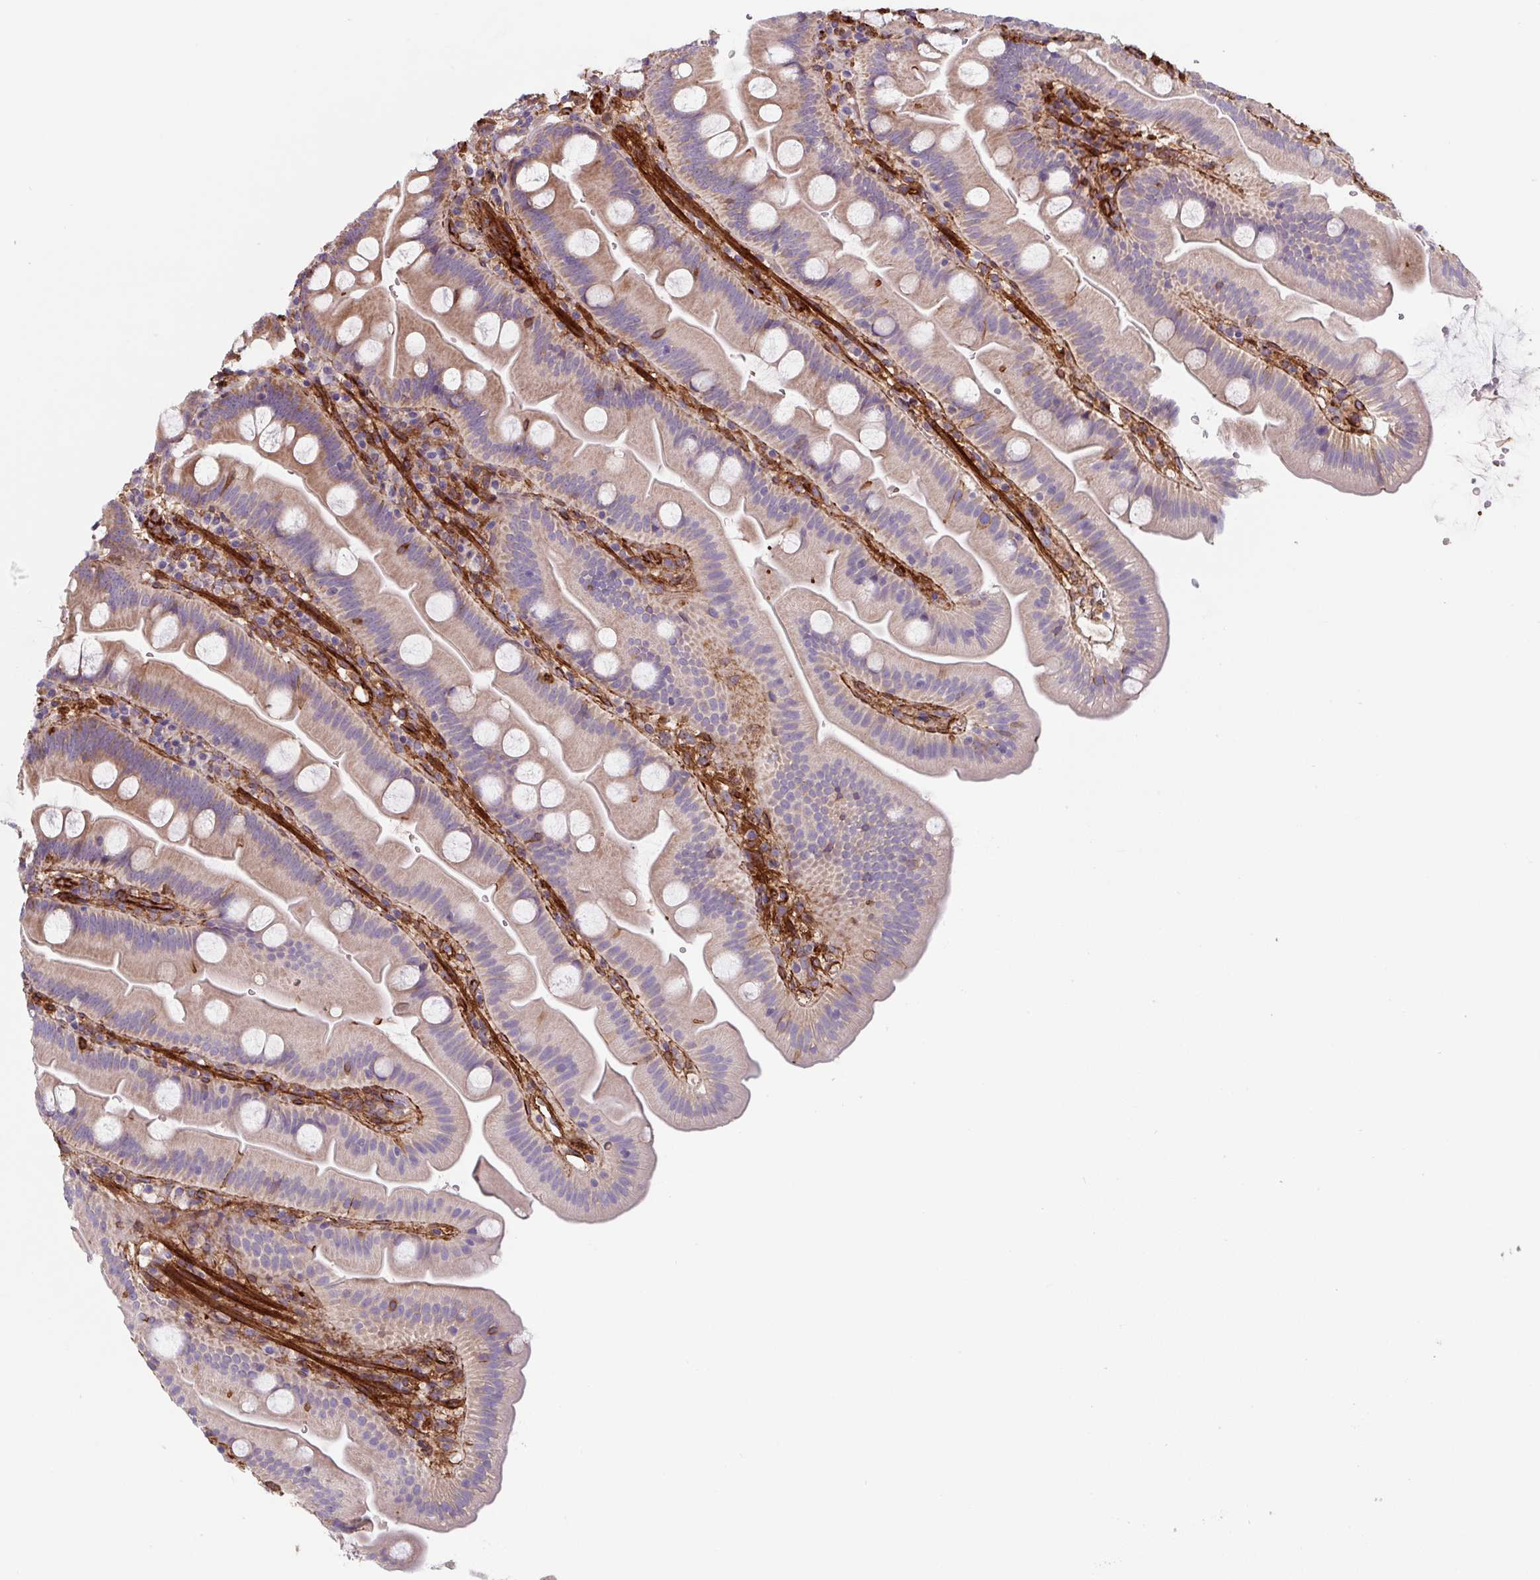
{"staining": {"intensity": "moderate", "quantity": ">75%", "location": "cytoplasmic/membranous"}, "tissue": "small intestine", "cell_type": "Glandular cells", "image_type": "normal", "snomed": [{"axis": "morphology", "description": "Normal tissue, NOS"}, {"axis": "topography", "description": "Small intestine"}], "caption": "Small intestine stained with IHC shows moderate cytoplasmic/membranous positivity in approximately >75% of glandular cells. The staining is performed using DAB (3,3'-diaminobenzidine) brown chromogen to label protein expression. The nuclei are counter-stained blue using hematoxylin.", "gene": "DHFR2", "patient": {"sex": "female", "age": 68}}